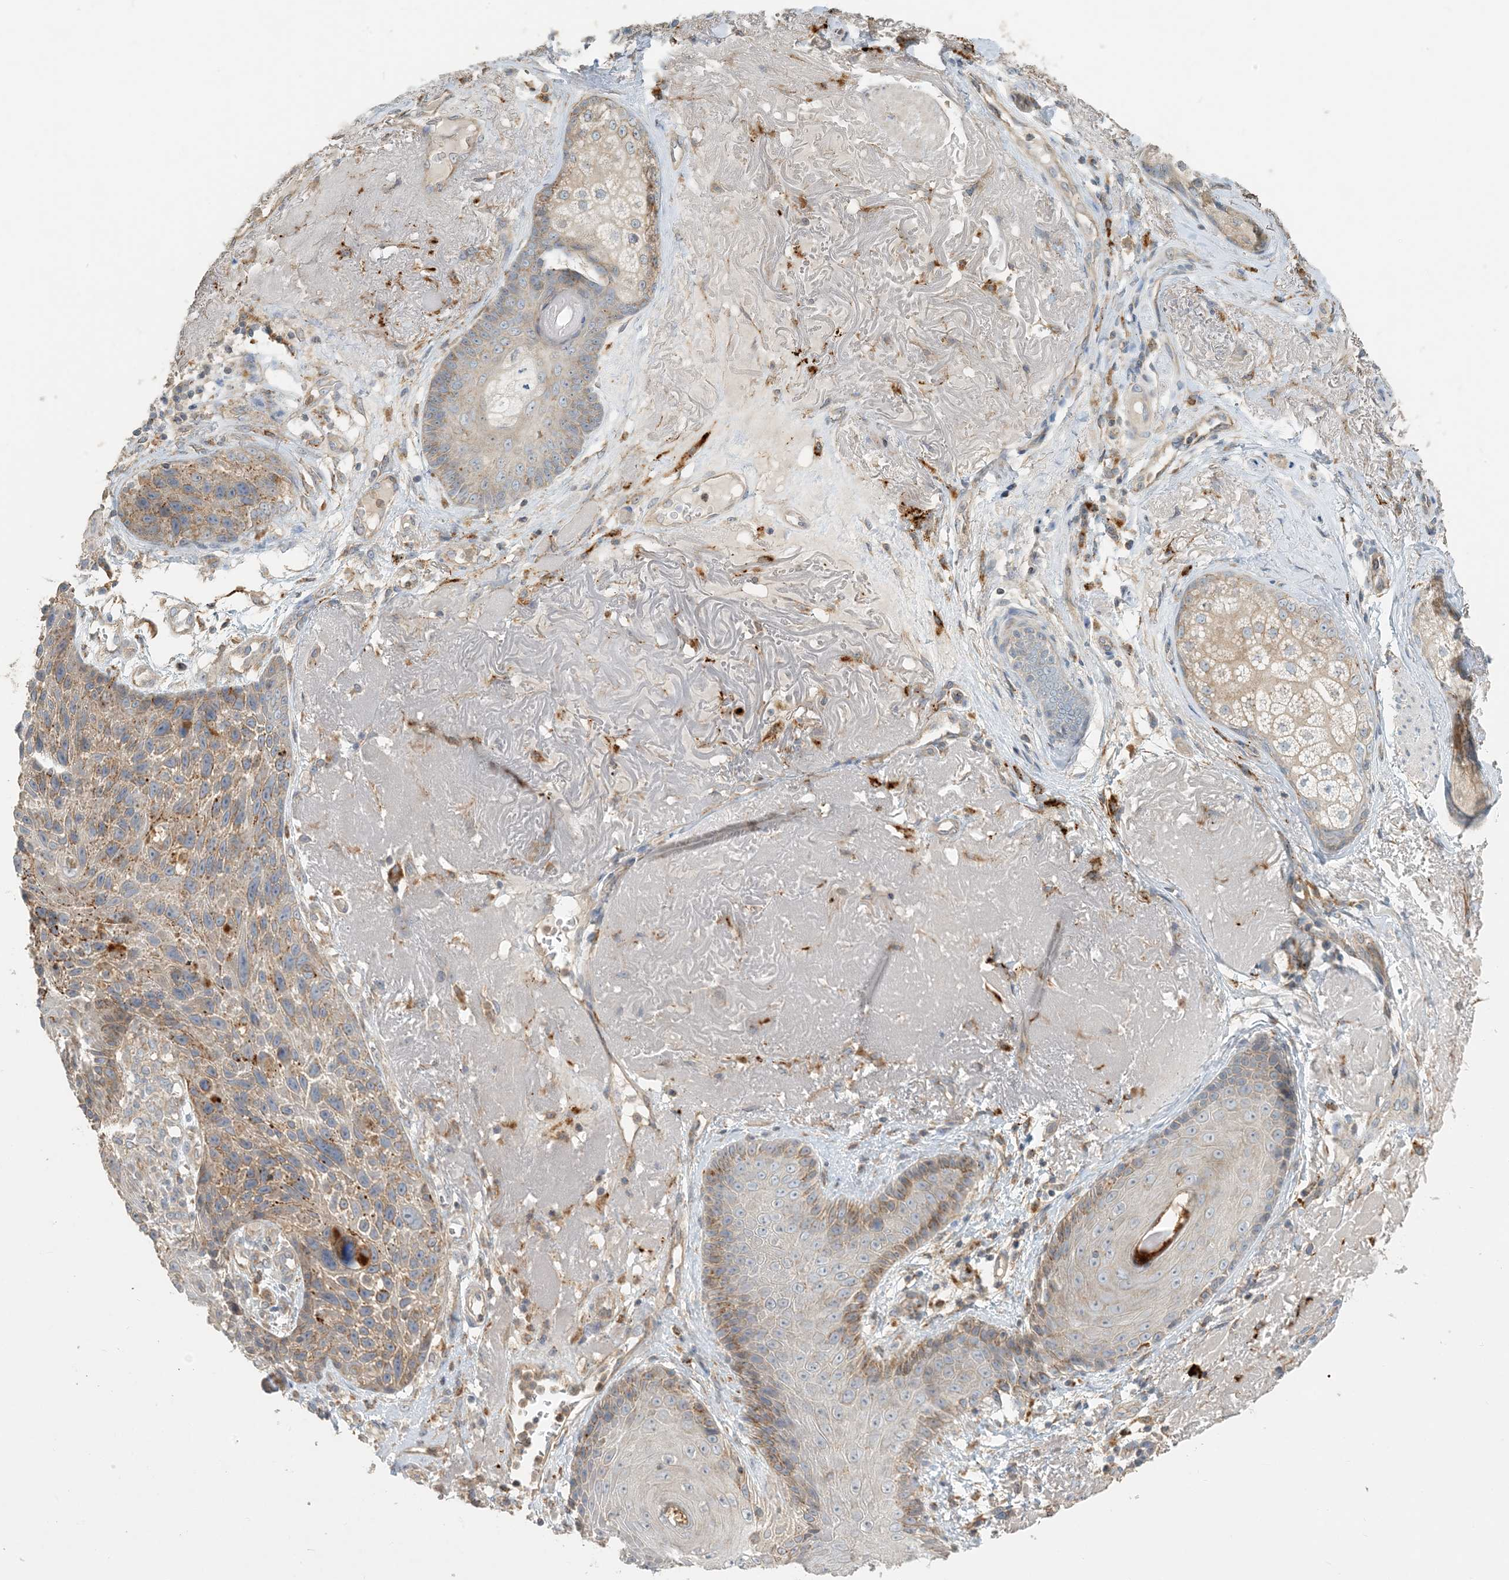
{"staining": {"intensity": "moderate", "quantity": "25%-75%", "location": "cytoplasmic/membranous"}, "tissue": "skin cancer", "cell_type": "Tumor cells", "image_type": "cancer", "snomed": [{"axis": "morphology", "description": "Squamous cell carcinoma, NOS"}, {"axis": "topography", "description": "Skin"}], "caption": "IHC image of neoplastic tissue: human skin cancer stained using immunohistochemistry (IHC) demonstrates medium levels of moderate protein expression localized specifically in the cytoplasmic/membranous of tumor cells, appearing as a cytoplasmic/membranous brown color.", "gene": "SPPL2A", "patient": {"sex": "female", "age": 88}}